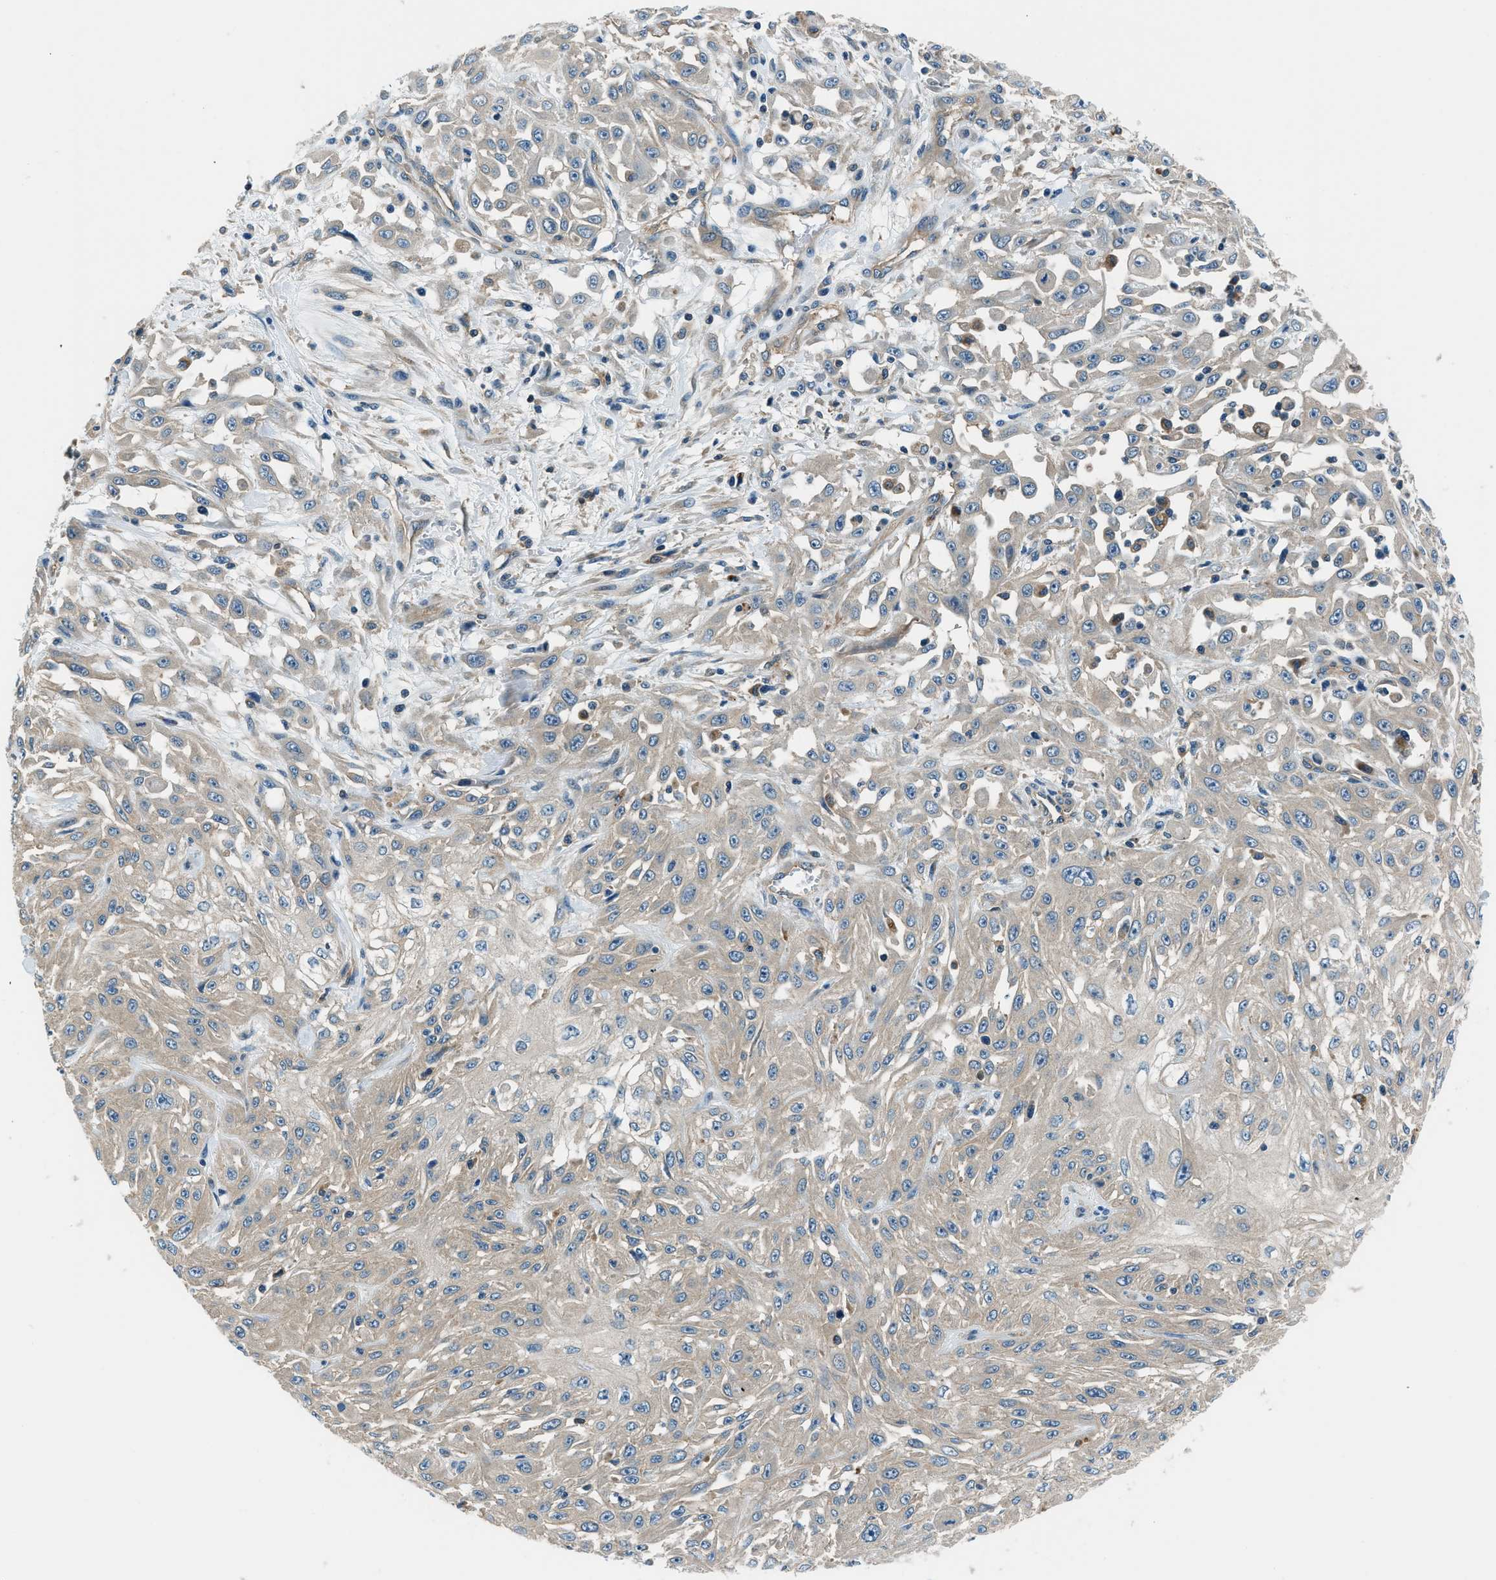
{"staining": {"intensity": "weak", "quantity": ">75%", "location": "cytoplasmic/membranous"}, "tissue": "skin cancer", "cell_type": "Tumor cells", "image_type": "cancer", "snomed": [{"axis": "morphology", "description": "Squamous cell carcinoma, NOS"}, {"axis": "morphology", "description": "Squamous cell carcinoma, metastatic, NOS"}, {"axis": "topography", "description": "Skin"}, {"axis": "topography", "description": "Lymph node"}], "caption": "Protein expression by IHC reveals weak cytoplasmic/membranous positivity in approximately >75% of tumor cells in skin metastatic squamous cell carcinoma. (Stains: DAB in brown, nuclei in blue, Microscopy: brightfield microscopy at high magnification).", "gene": "SLC19A2", "patient": {"sex": "male", "age": 75}}